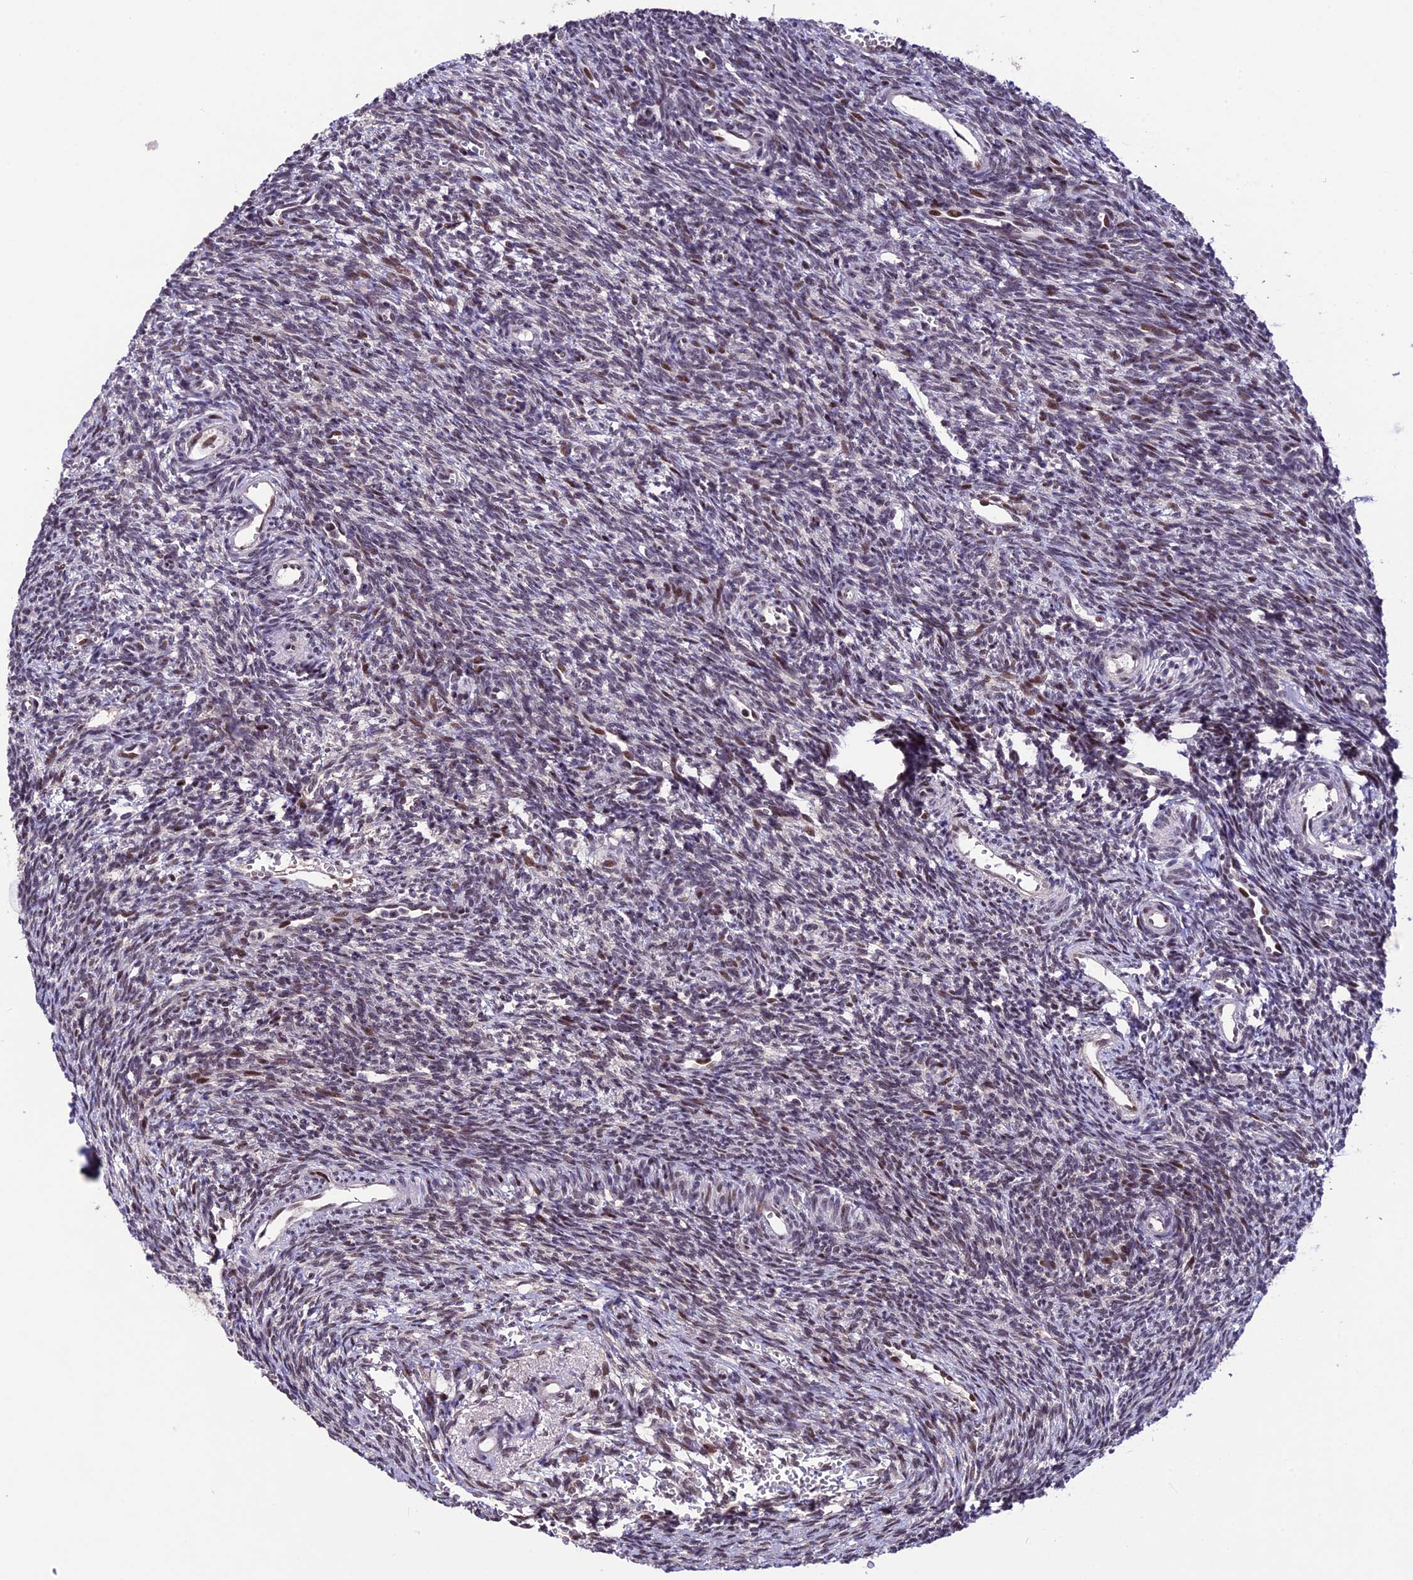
{"staining": {"intensity": "moderate", "quantity": "<25%", "location": "nuclear"}, "tissue": "ovary", "cell_type": "Ovarian stroma cells", "image_type": "normal", "snomed": [{"axis": "morphology", "description": "Normal tissue, NOS"}, {"axis": "topography", "description": "Ovary"}], "caption": "Immunohistochemistry (IHC) of unremarkable human ovary shows low levels of moderate nuclear staining in approximately <25% of ovarian stroma cells.", "gene": "TCP11L2", "patient": {"sex": "female", "age": 39}}